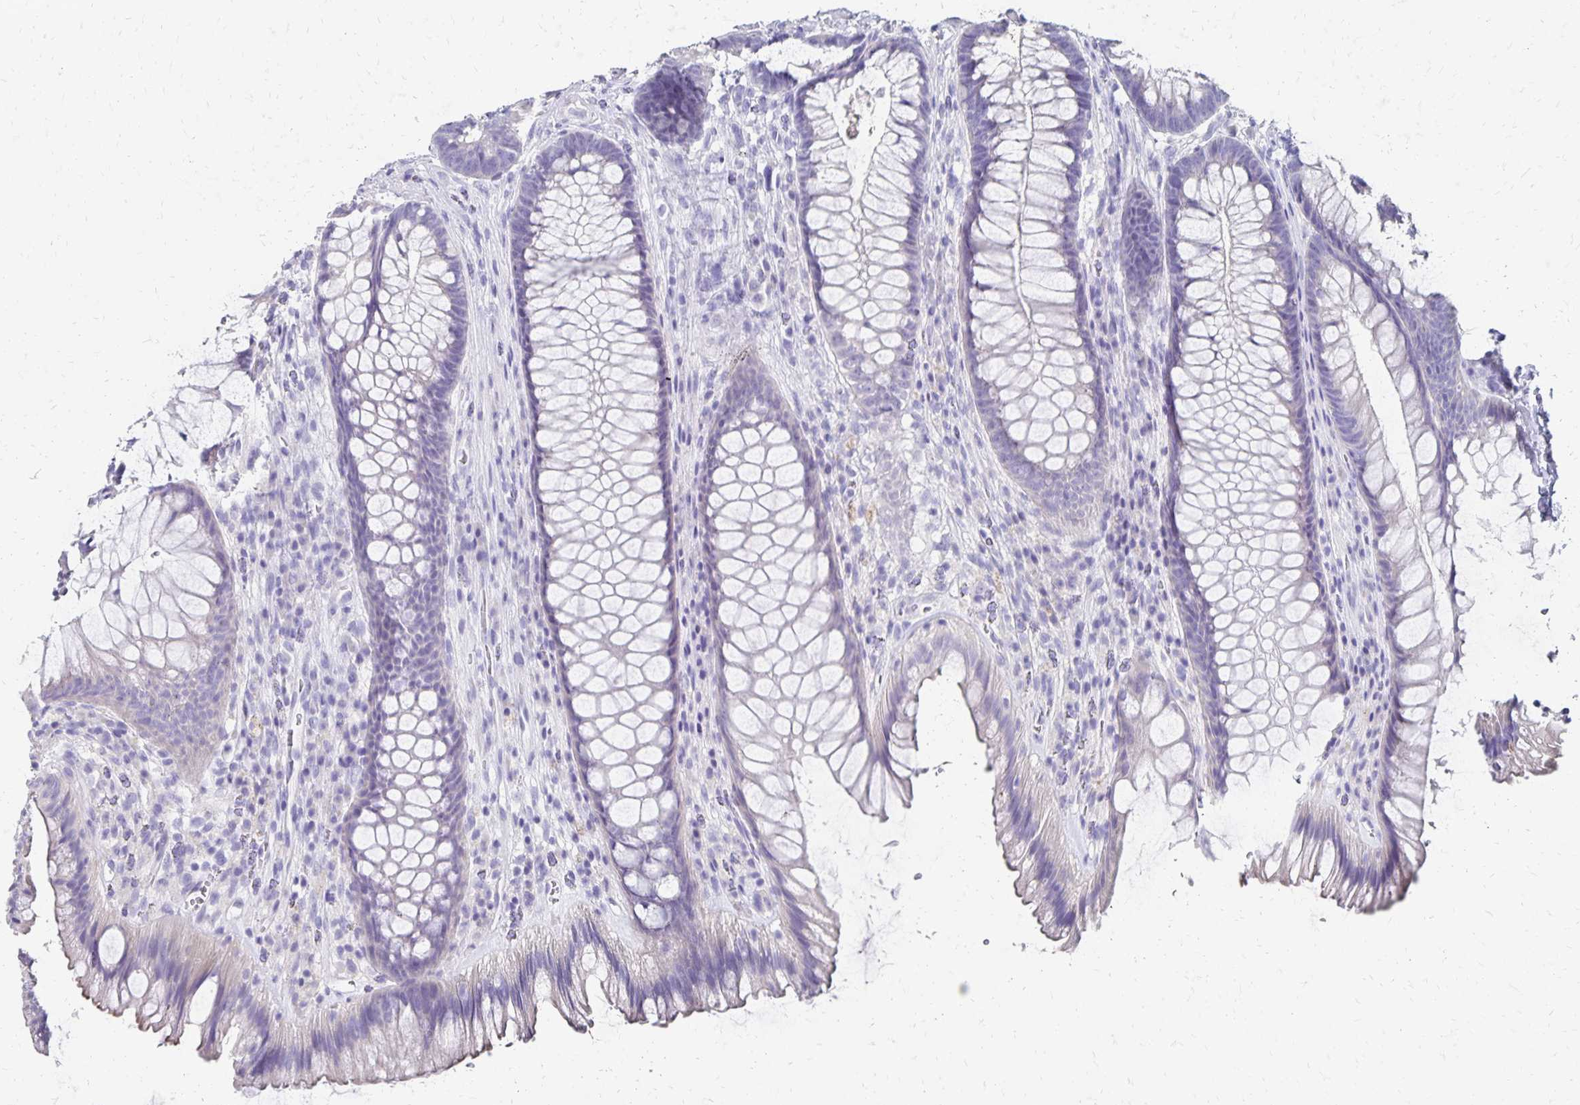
{"staining": {"intensity": "negative", "quantity": "none", "location": "none"}, "tissue": "rectum", "cell_type": "Glandular cells", "image_type": "normal", "snomed": [{"axis": "morphology", "description": "Normal tissue, NOS"}, {"axis": "topography", "description": "Rectum"}], "caption": "Immunohistochemical staining of benign rectum shows no significant staining in glandular cells.", "gene": "DYNLT4", "patient": {"sex": "male", "age": 53}}